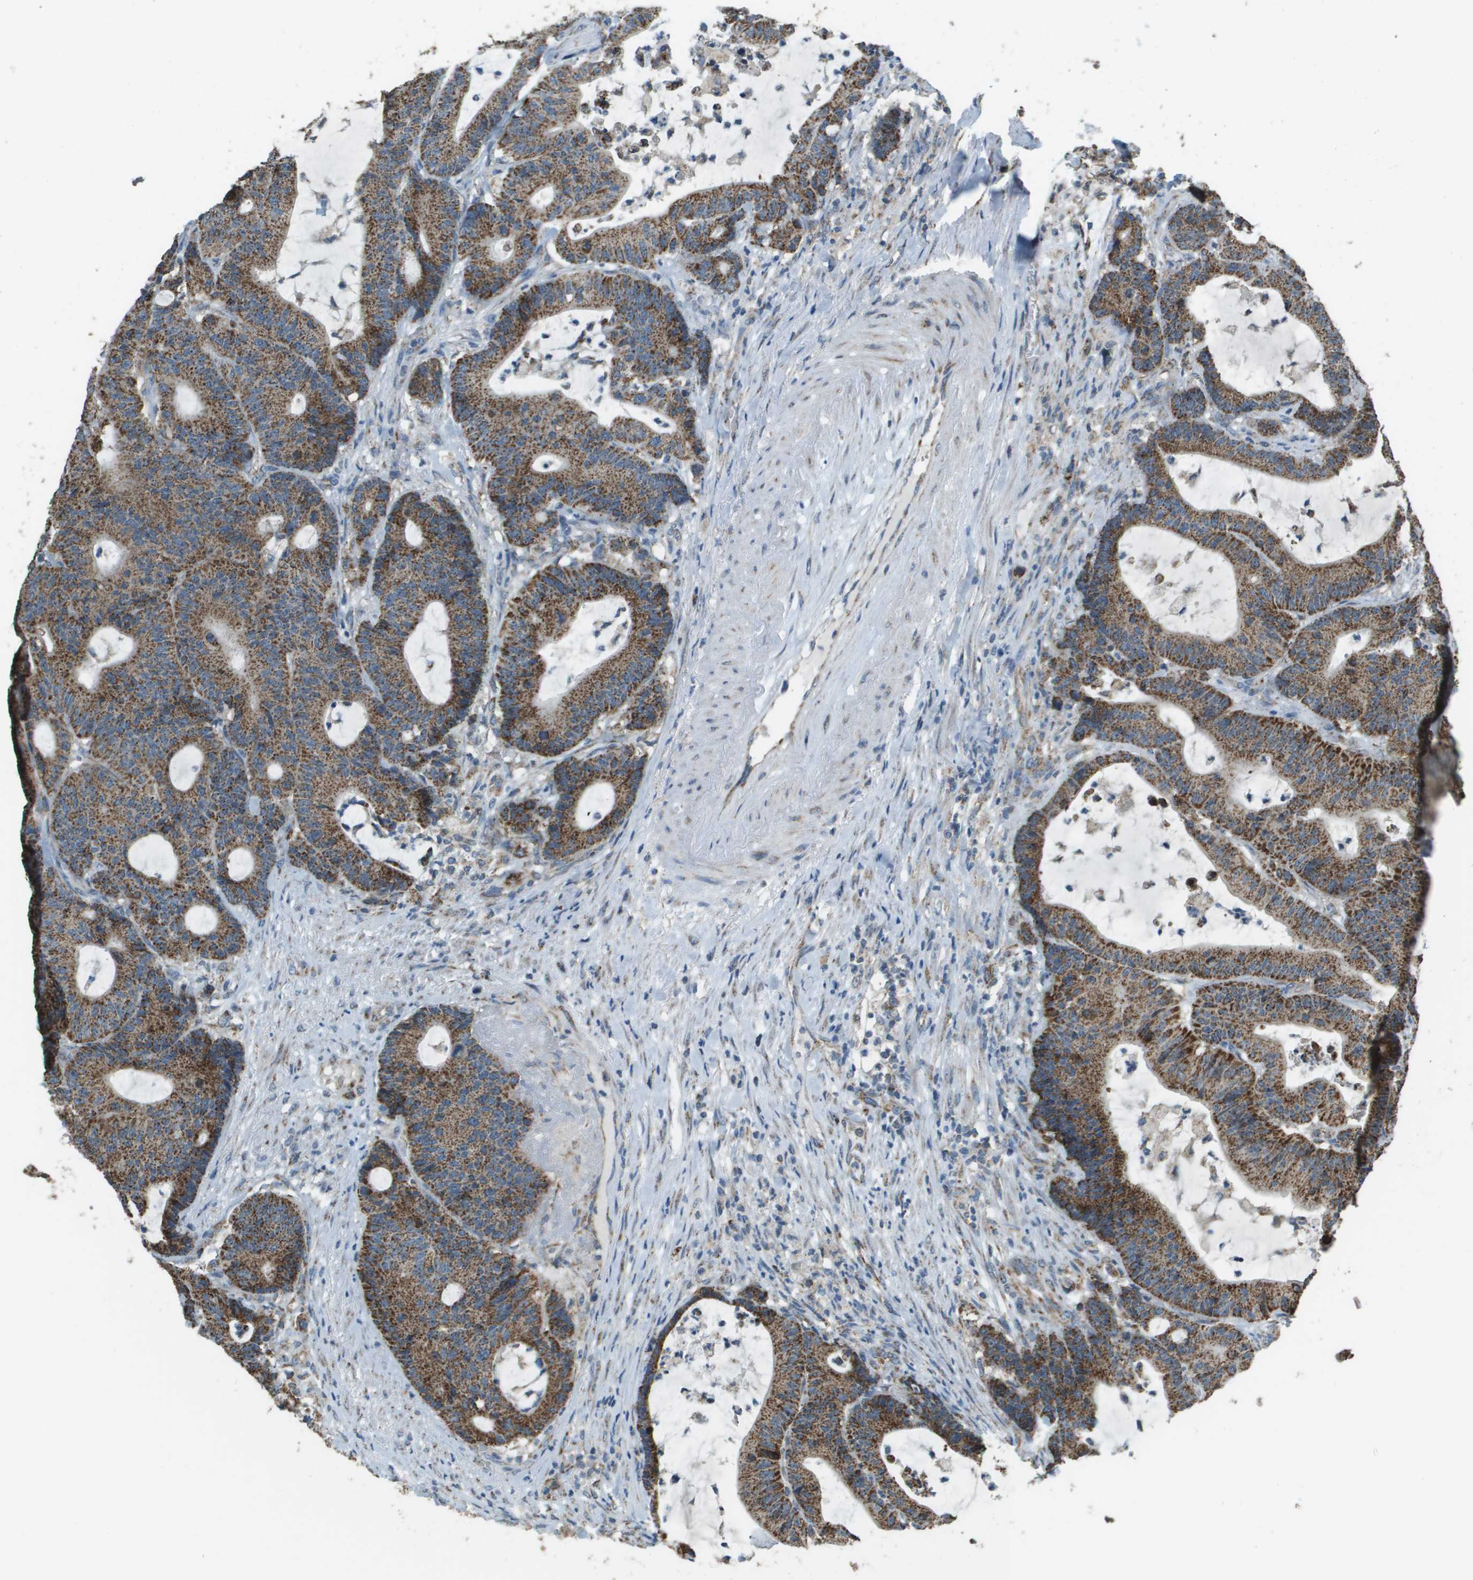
{"staining": {"intensity": "moderate", "quantity": ">75%", "location": "cytoplasmic/membranous"}, "tissue": "colorectal cancer", "cell_type": "Tumor cells", "image_type": "cancer", "snomed": [{"axis": "morphology", "description": "Adenocarcinoma, NOS"}, {"axis": "topography", "description": "Colon"}], "caption": "Immunohistochemical staining of human colorectal adenocarcinoma shows moderate cytoplasmic/membranous protein positivity in about >75% of tumor cells.", "gene": "FH", "patient": {"sex": "female", "age": 84}}